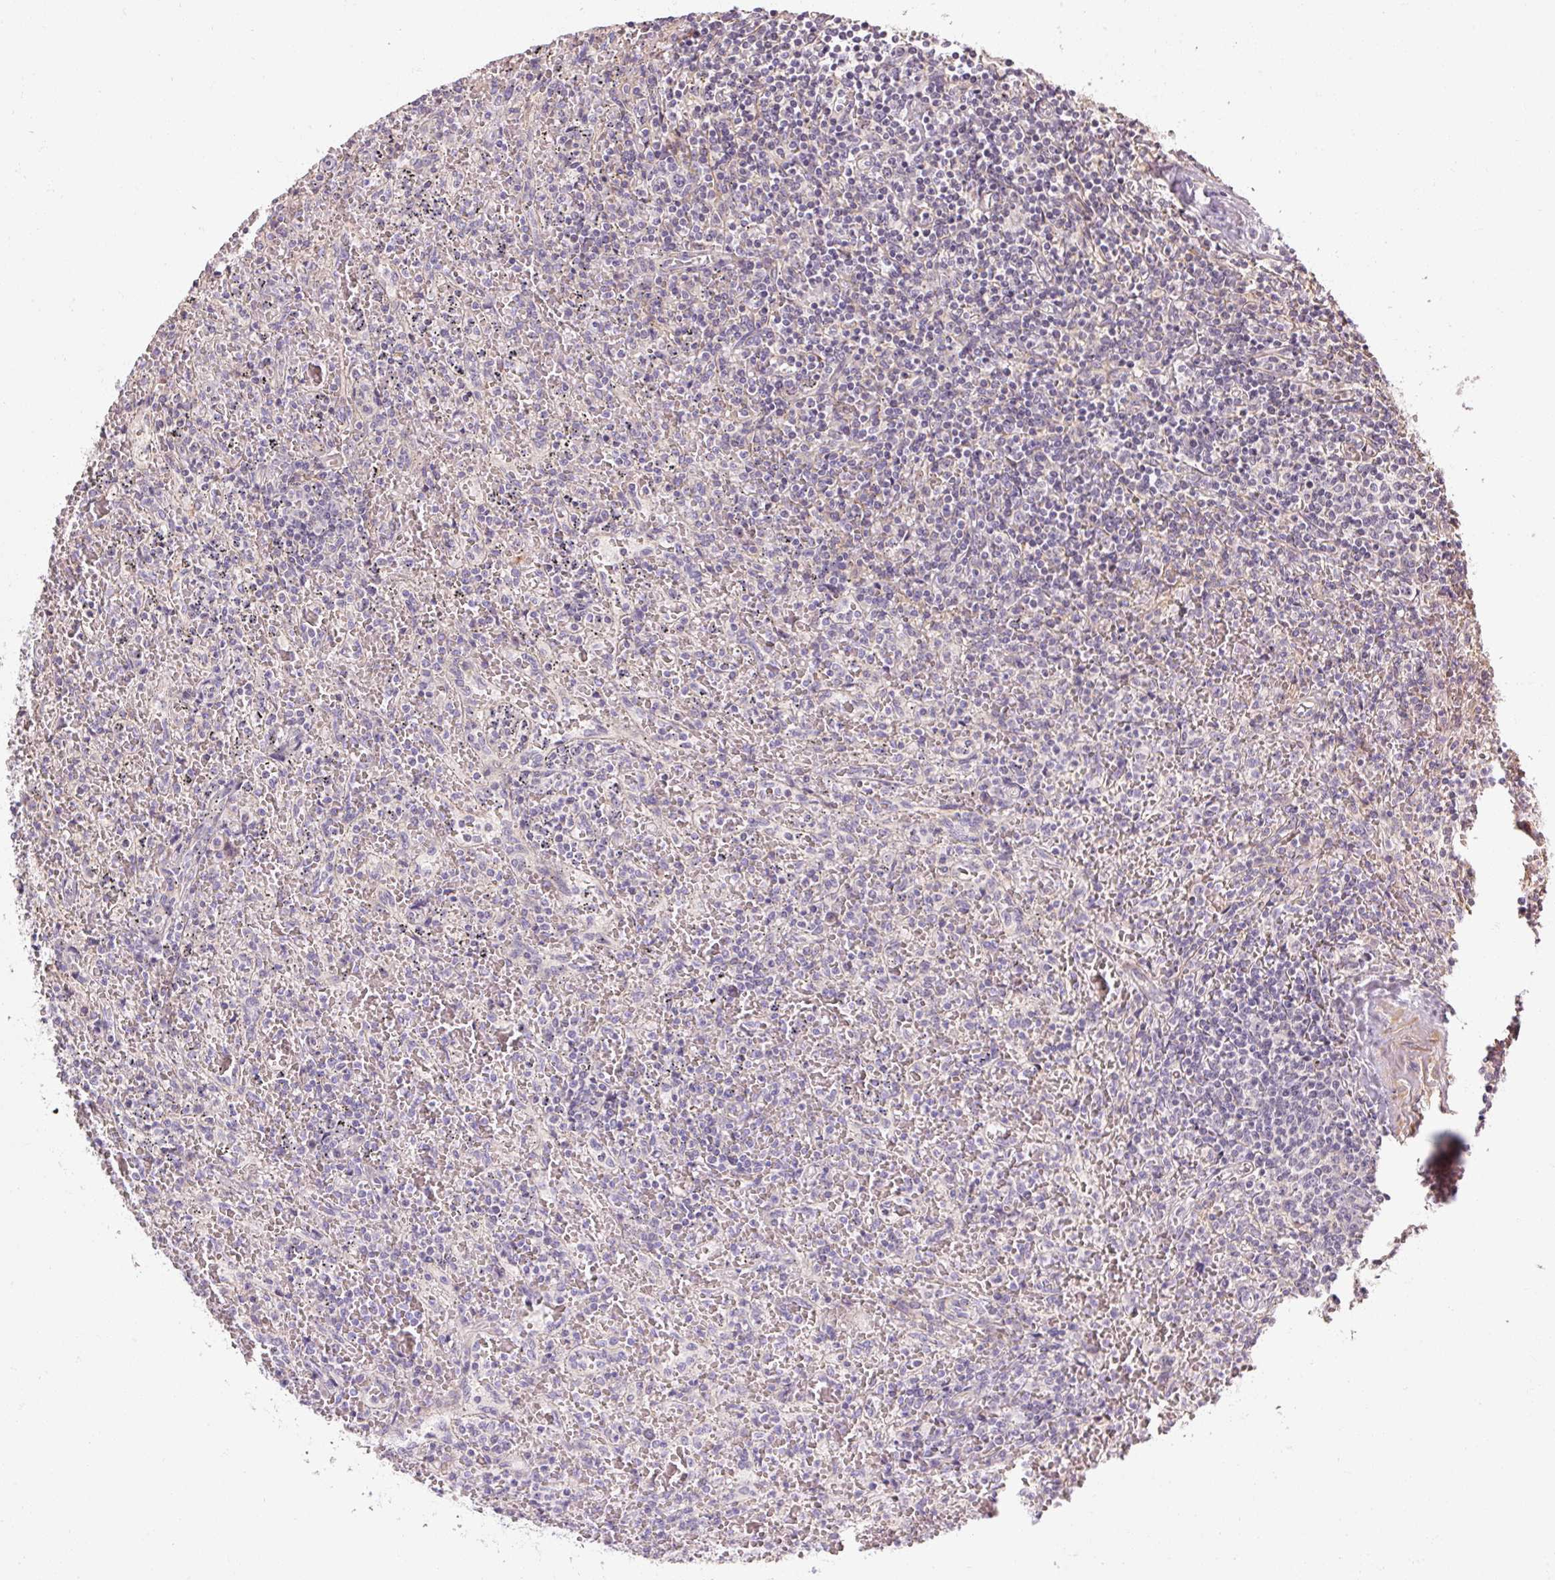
{"staining": {"intensity": "negative", "quantity": "none", "location": "none"}, "tissue": "lymphoma", "cell_type": "Tumor cells", "image_type": "cancer", "snomed": [{"axis": "morphology", "description": "Malignant lymphoma, non-Hodgkin's type, Low grade"}, {"axis": "topography", "description": "Spleen"}], "caption": "DAB immunohistochemical staining of lymphoma shows no significant positivity in tumor cells.", "gene": "RB1CC1", "patient": {"sex": "female", "age": 64}}